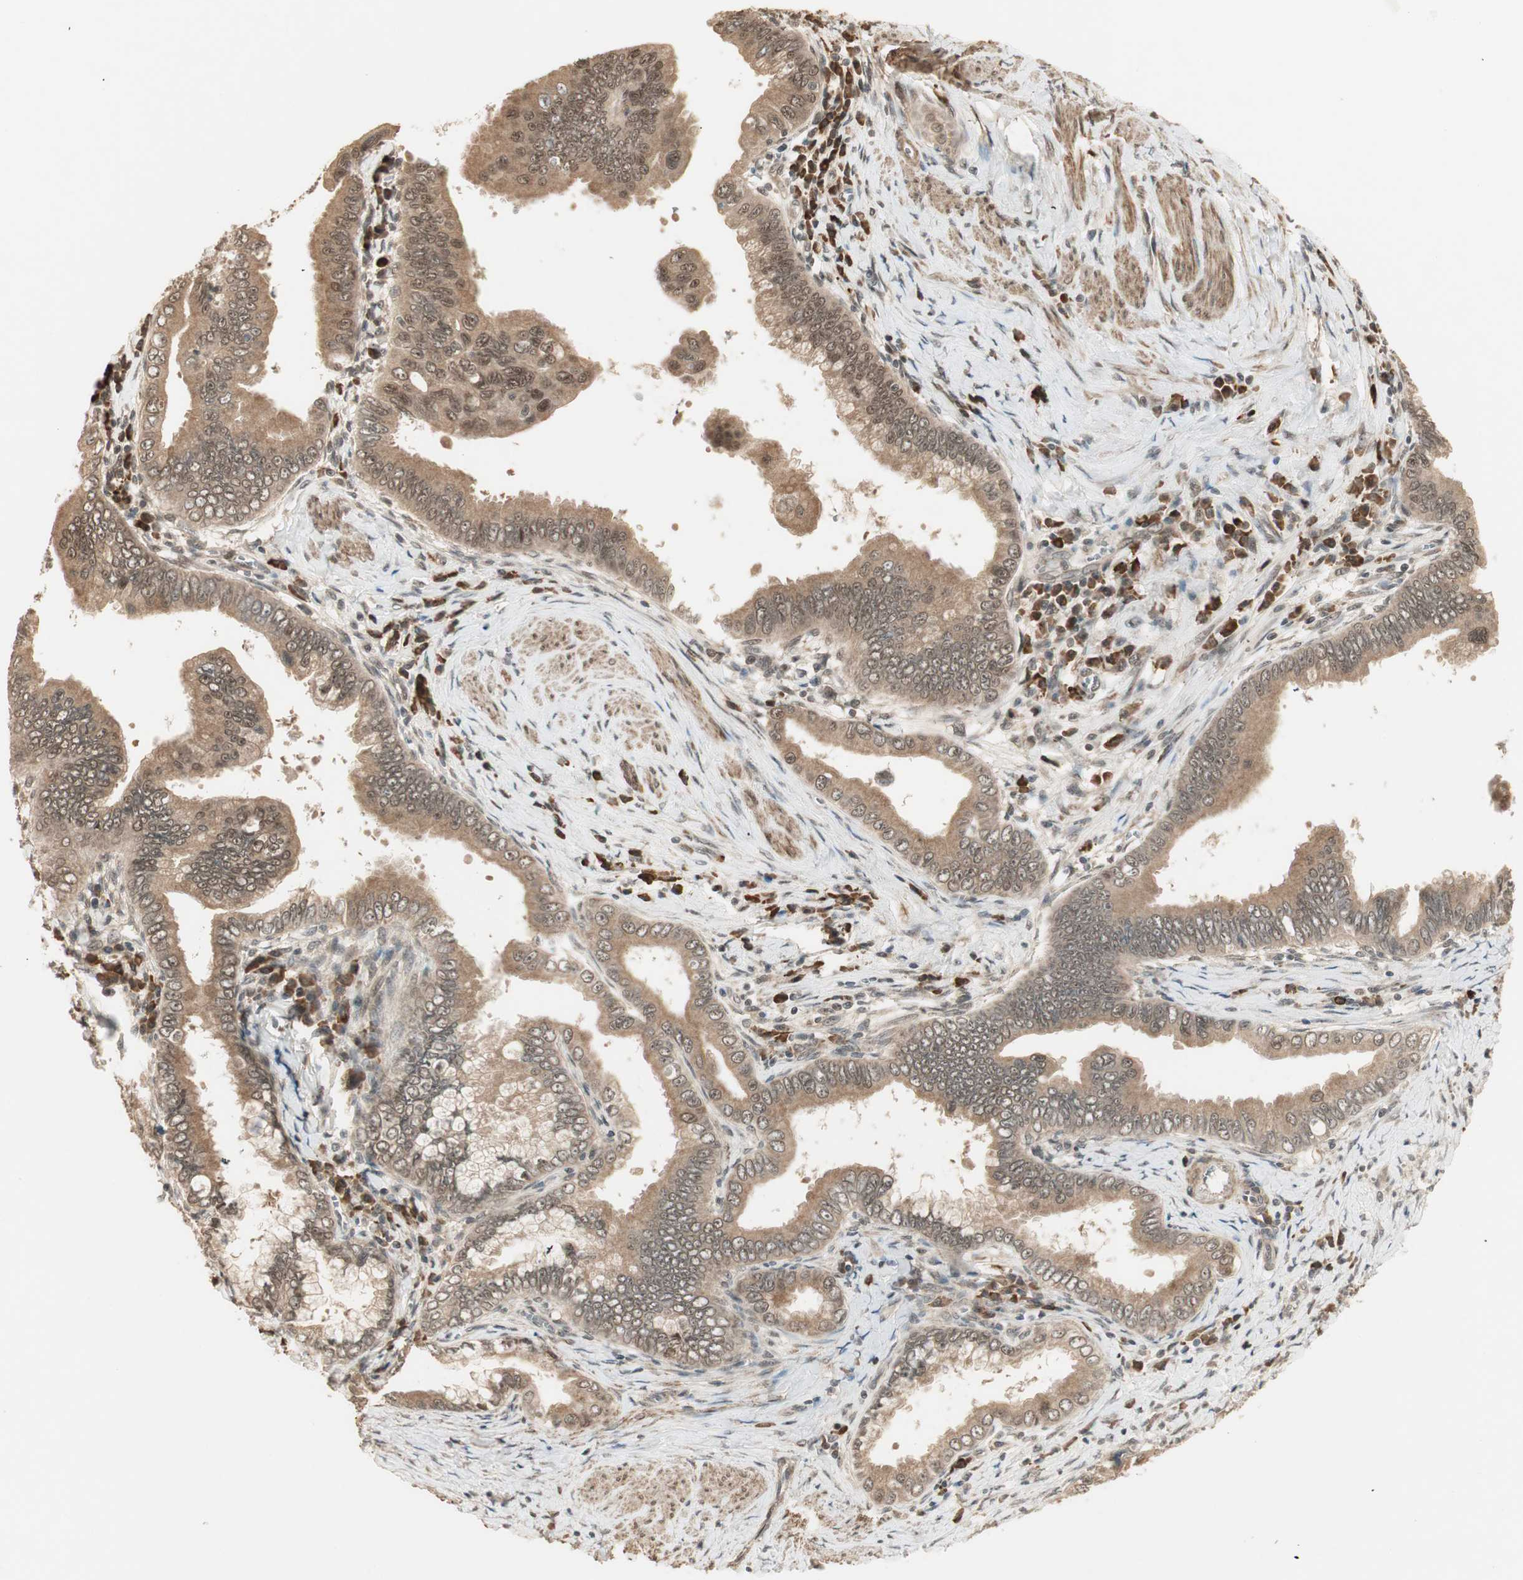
{"staining": {"intensity": "moderate", "quantity": ">75%", "location": "cytoplasmic/membranous,nuclear"}, "tissue": "pancreatic cancer", "cell_type": "Tumor cells", "image_type": "cancer", "snomed": [{"axis": "morphology", "description": "Normal tissue, NOS"}, {"axis": "topography", "description": "Lymph node"}], "caption": "This photomicrograph demonstrates immunohistochemistry (IHC) staining of human pancreatic cancer, with medium moderate cytoplasmic/membranous and nuclear positivity in about >75% of tumor cells.", "gene": "ZSCAN31", "patient": {"sex": "male", "age": 50}}